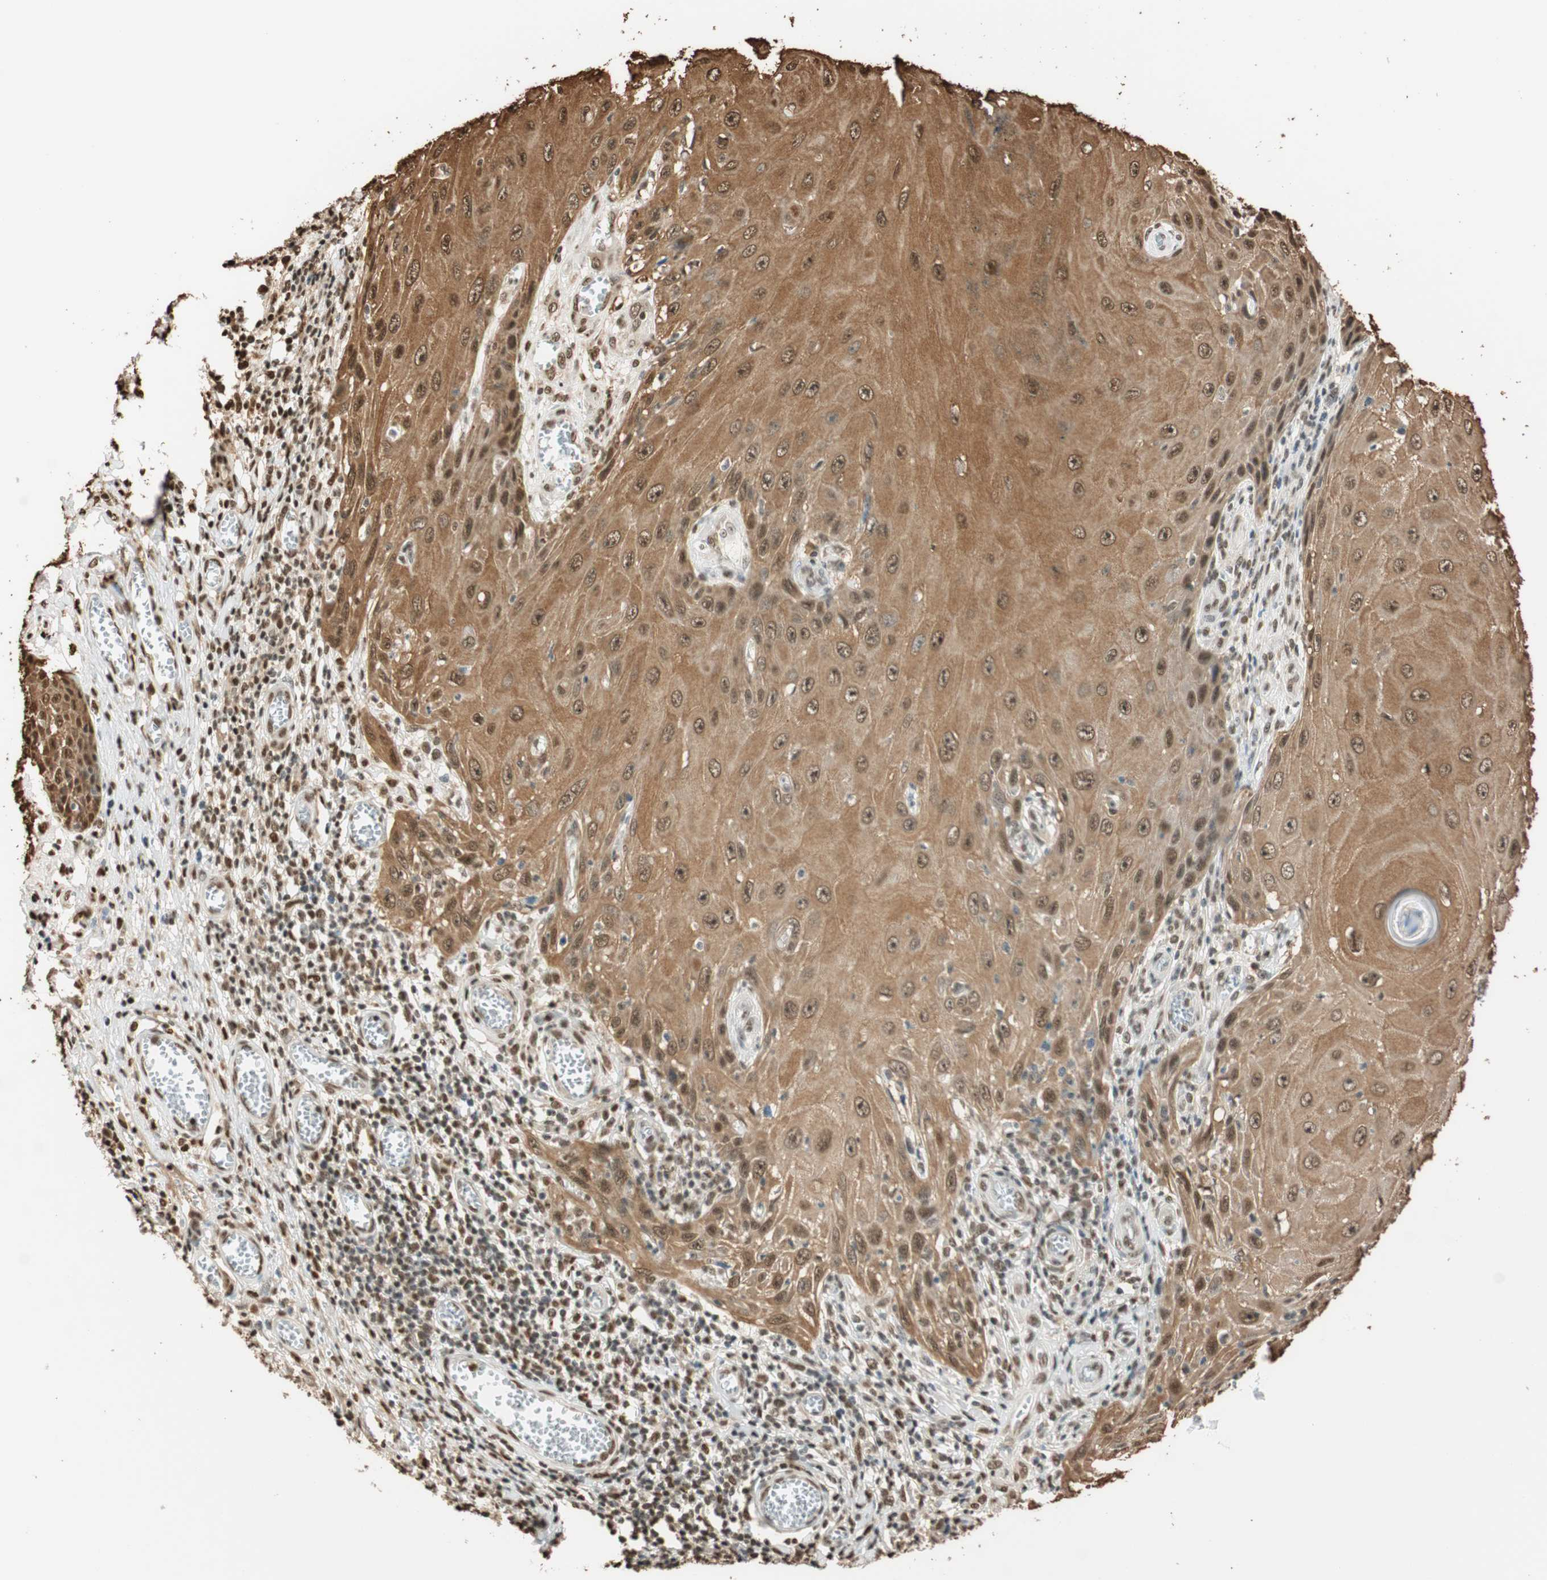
{"staining": {"intensity": "strong", "quantity": ">75%", "location": "cytoplasmic/membranous,nuclear"}, "tissue": "skin cancer", "cell_type": "Tumor cells", "image_type": "cancer", "snomed": [{"axis": "morphology", "description": "Squamous cell carcinoma, NOS"}, {"axis": "topography", "description": "Skin"}], "caption": "A brown stain labels strong cytoplasmic/membranous and nuclear expression of a protein in human squamous cell carcinoma (skin) tumor cells.", "gene": "FANCG", "patient": {"sex": "female", "age": 73}}